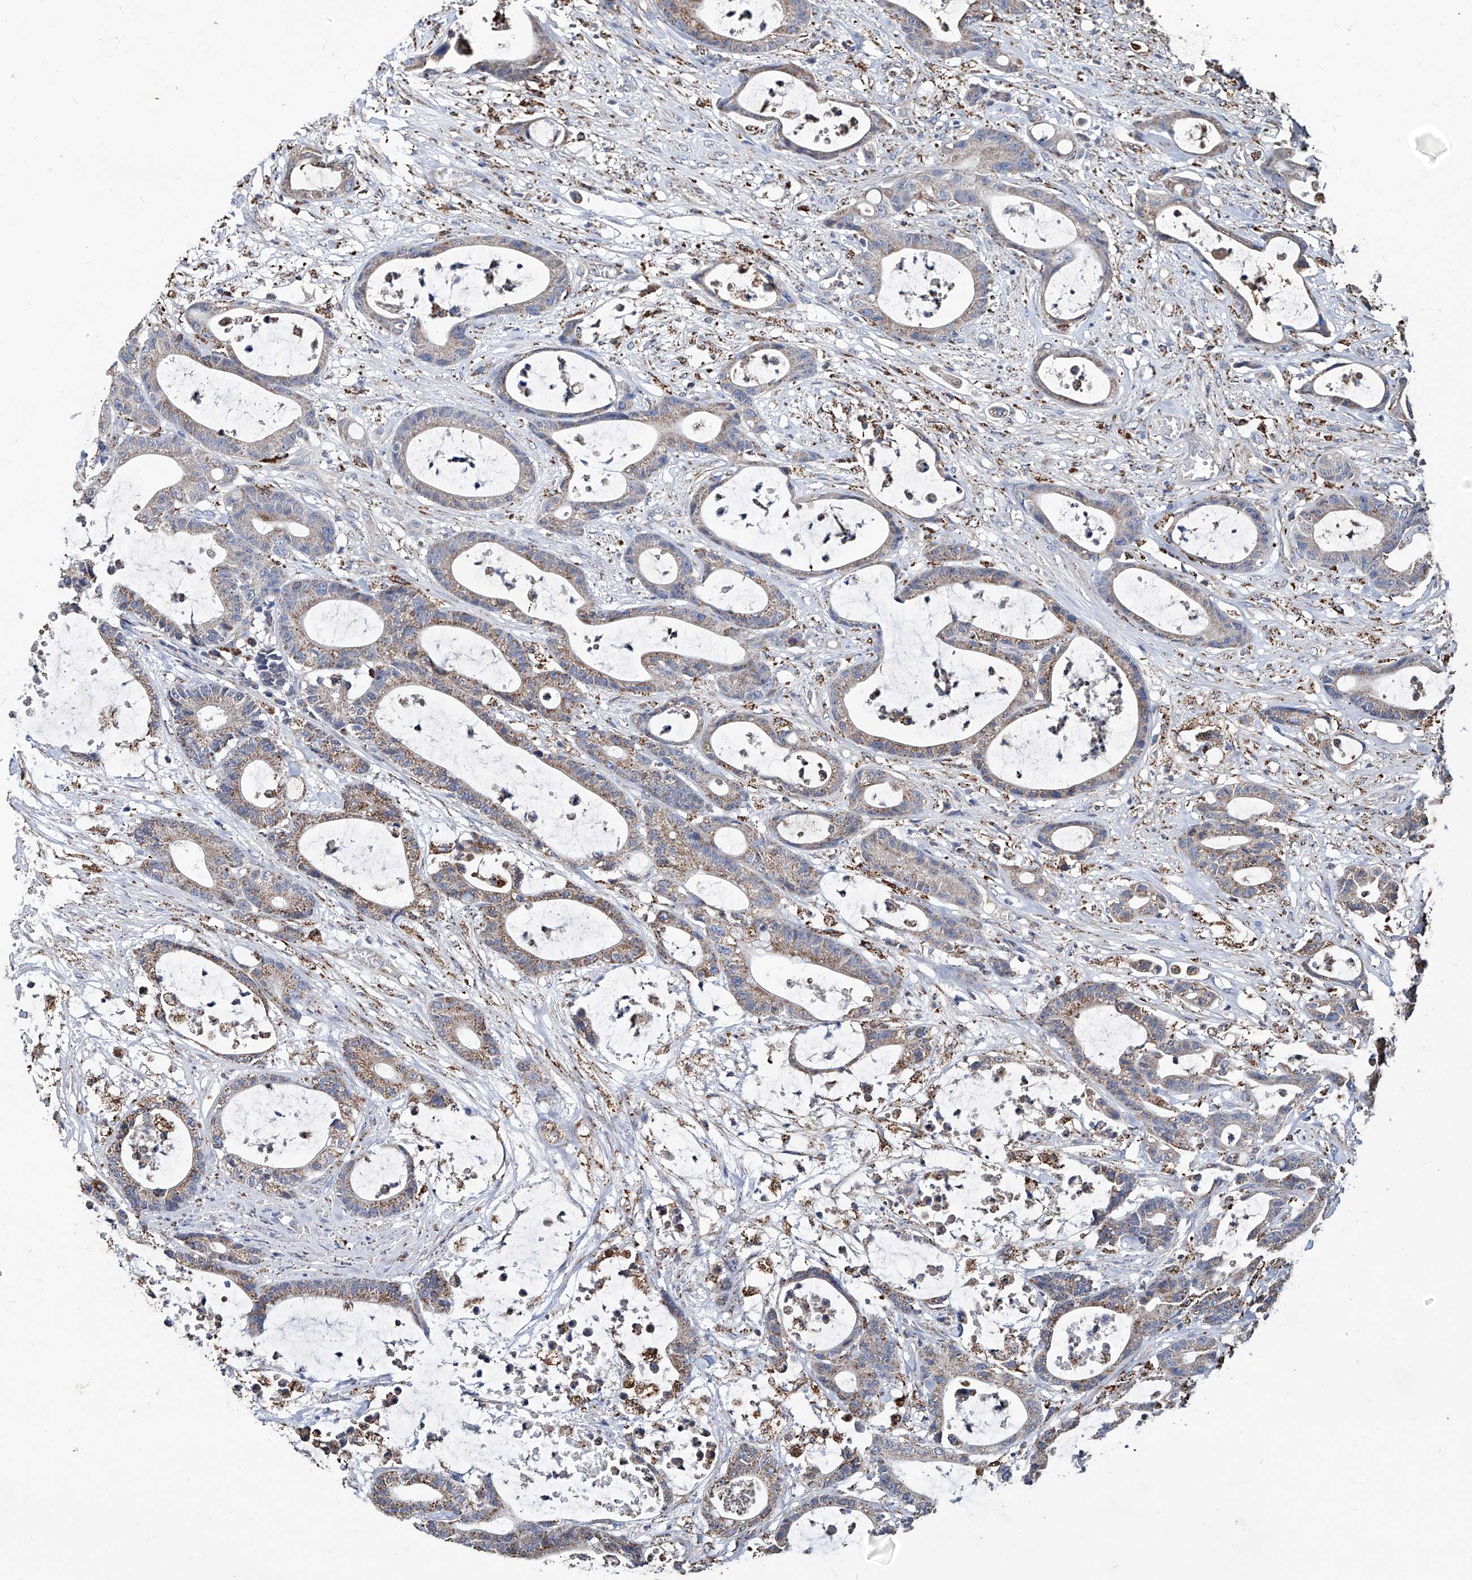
{"staining": {"intensity": "moderate", "quantity": "25%-75%", "location": "cytoplasmic/membranous"}, "tissue": "colorectal cancer", "cell_type": "Tumor cells", "image_type": "cancer", "snomed": [{"axis": "morphology", "description": "Adenocarcinoma, NOS"}, {"axis": "topography", "description": "Colon"}], "caption": "This image displays immunohistochemistry (IHC) staining of human adenocarcinoma (colorectal), with medium moderate cytoplasmic/membranous expression in about 25%-75% of tumor cells.", "gene": "NHS", "patient": {"sex": "female", "age": 84}}